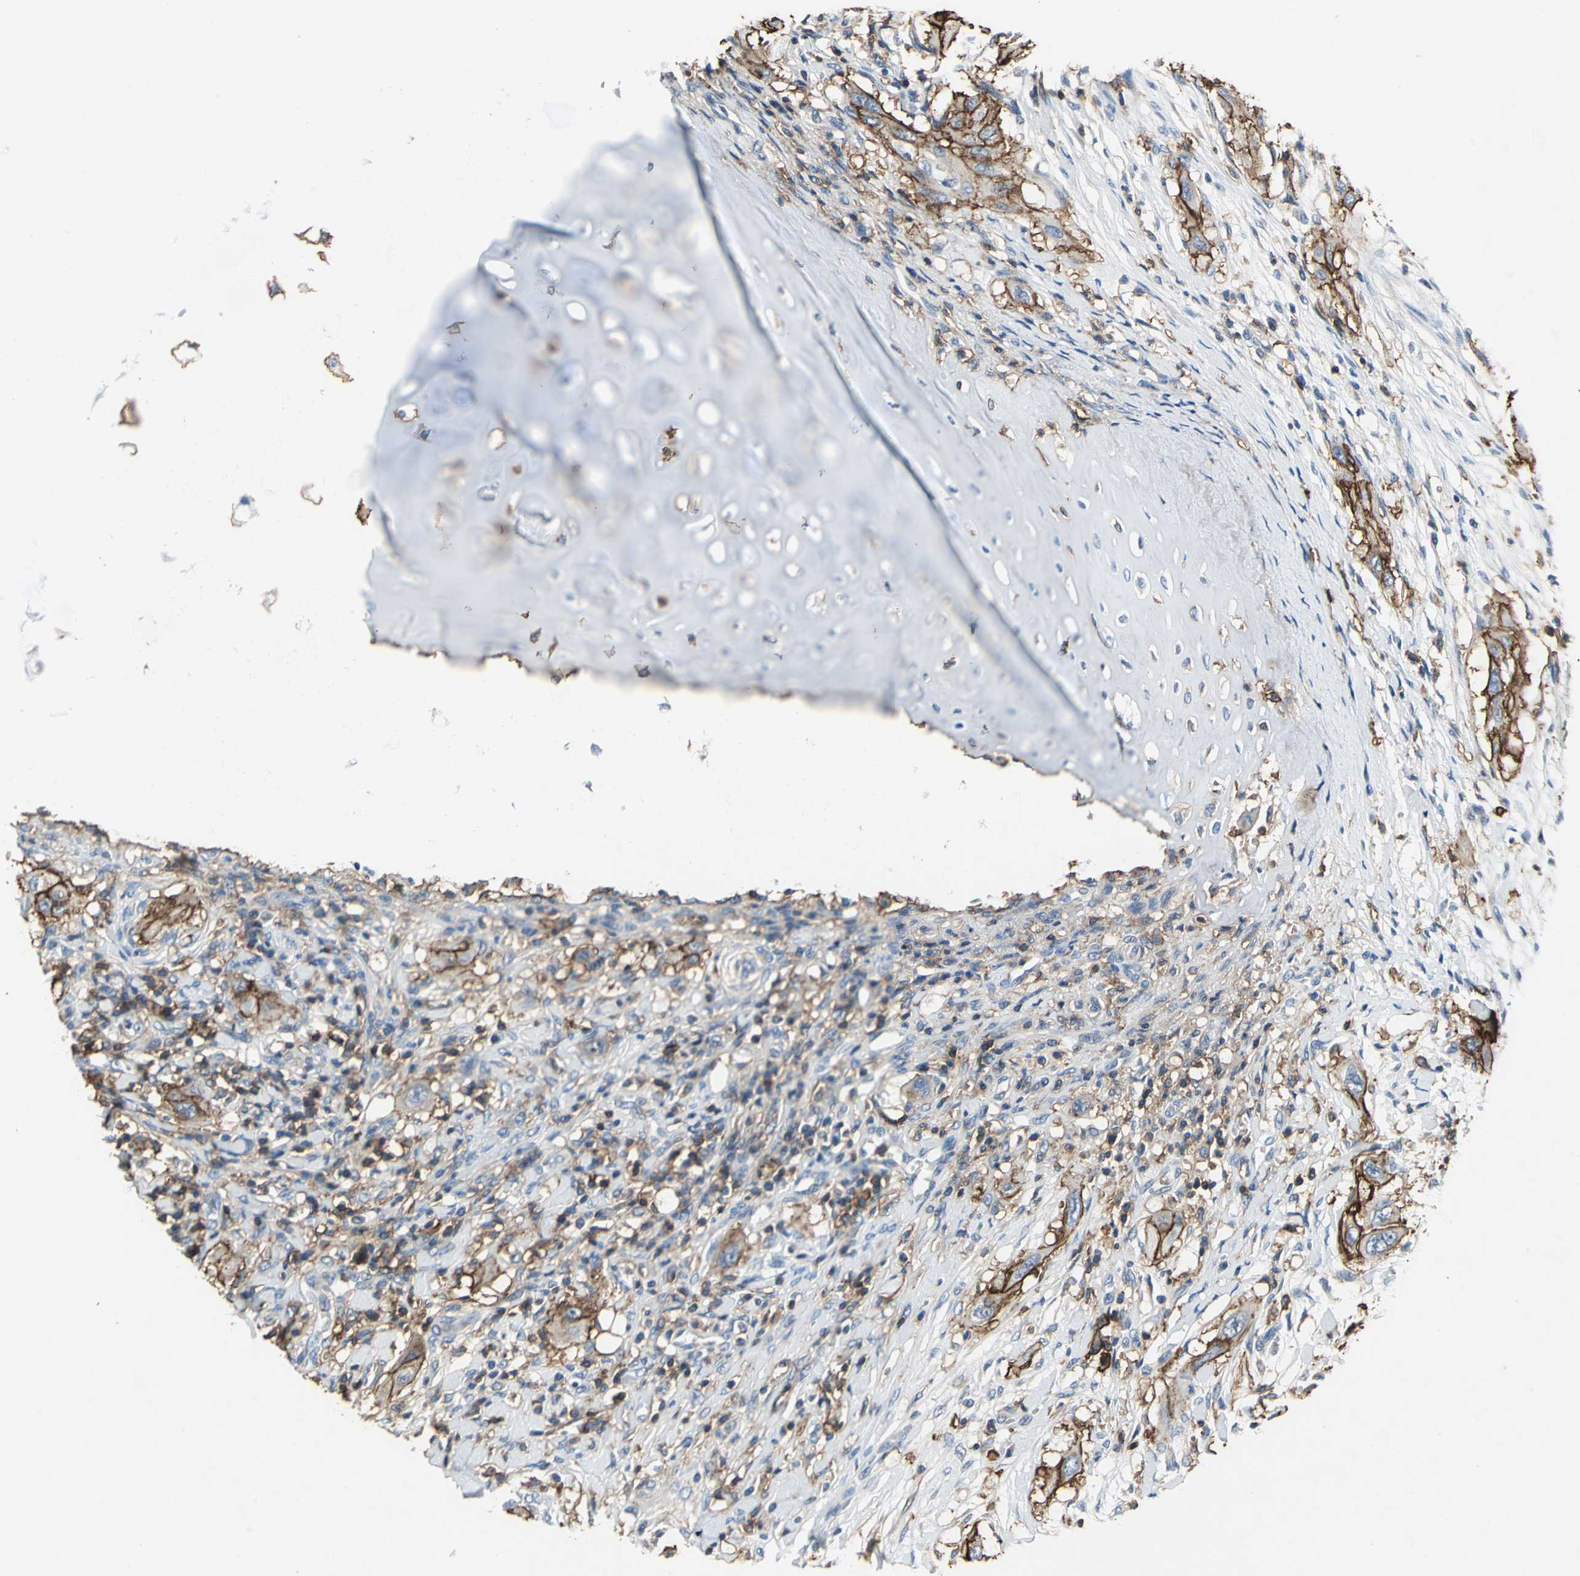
{"staining": {"intensity": "strong", "quantity": ">75%", "location": "cytoplasmic/membranous"}, "tissue": "lung cancer", "cell_type": "Tumor cells", "image_type": "cancer", "snomed": [{"axis": "morphology", "description": "Squamous cell carcinoma, NOS"}, {"axis": "topography", "description": "Lung"}], "caption": "Brown immunohistochemical staining in human lung cancer (squamous cell carcinoma) reveals strong cytoplasmic/membranous staining in approximately >75% of tumor cells. (DAB IHC with brightfield microscopy, high magnification).", "gene": "CD44", "patient": {"sex": "female", "age": 47}}